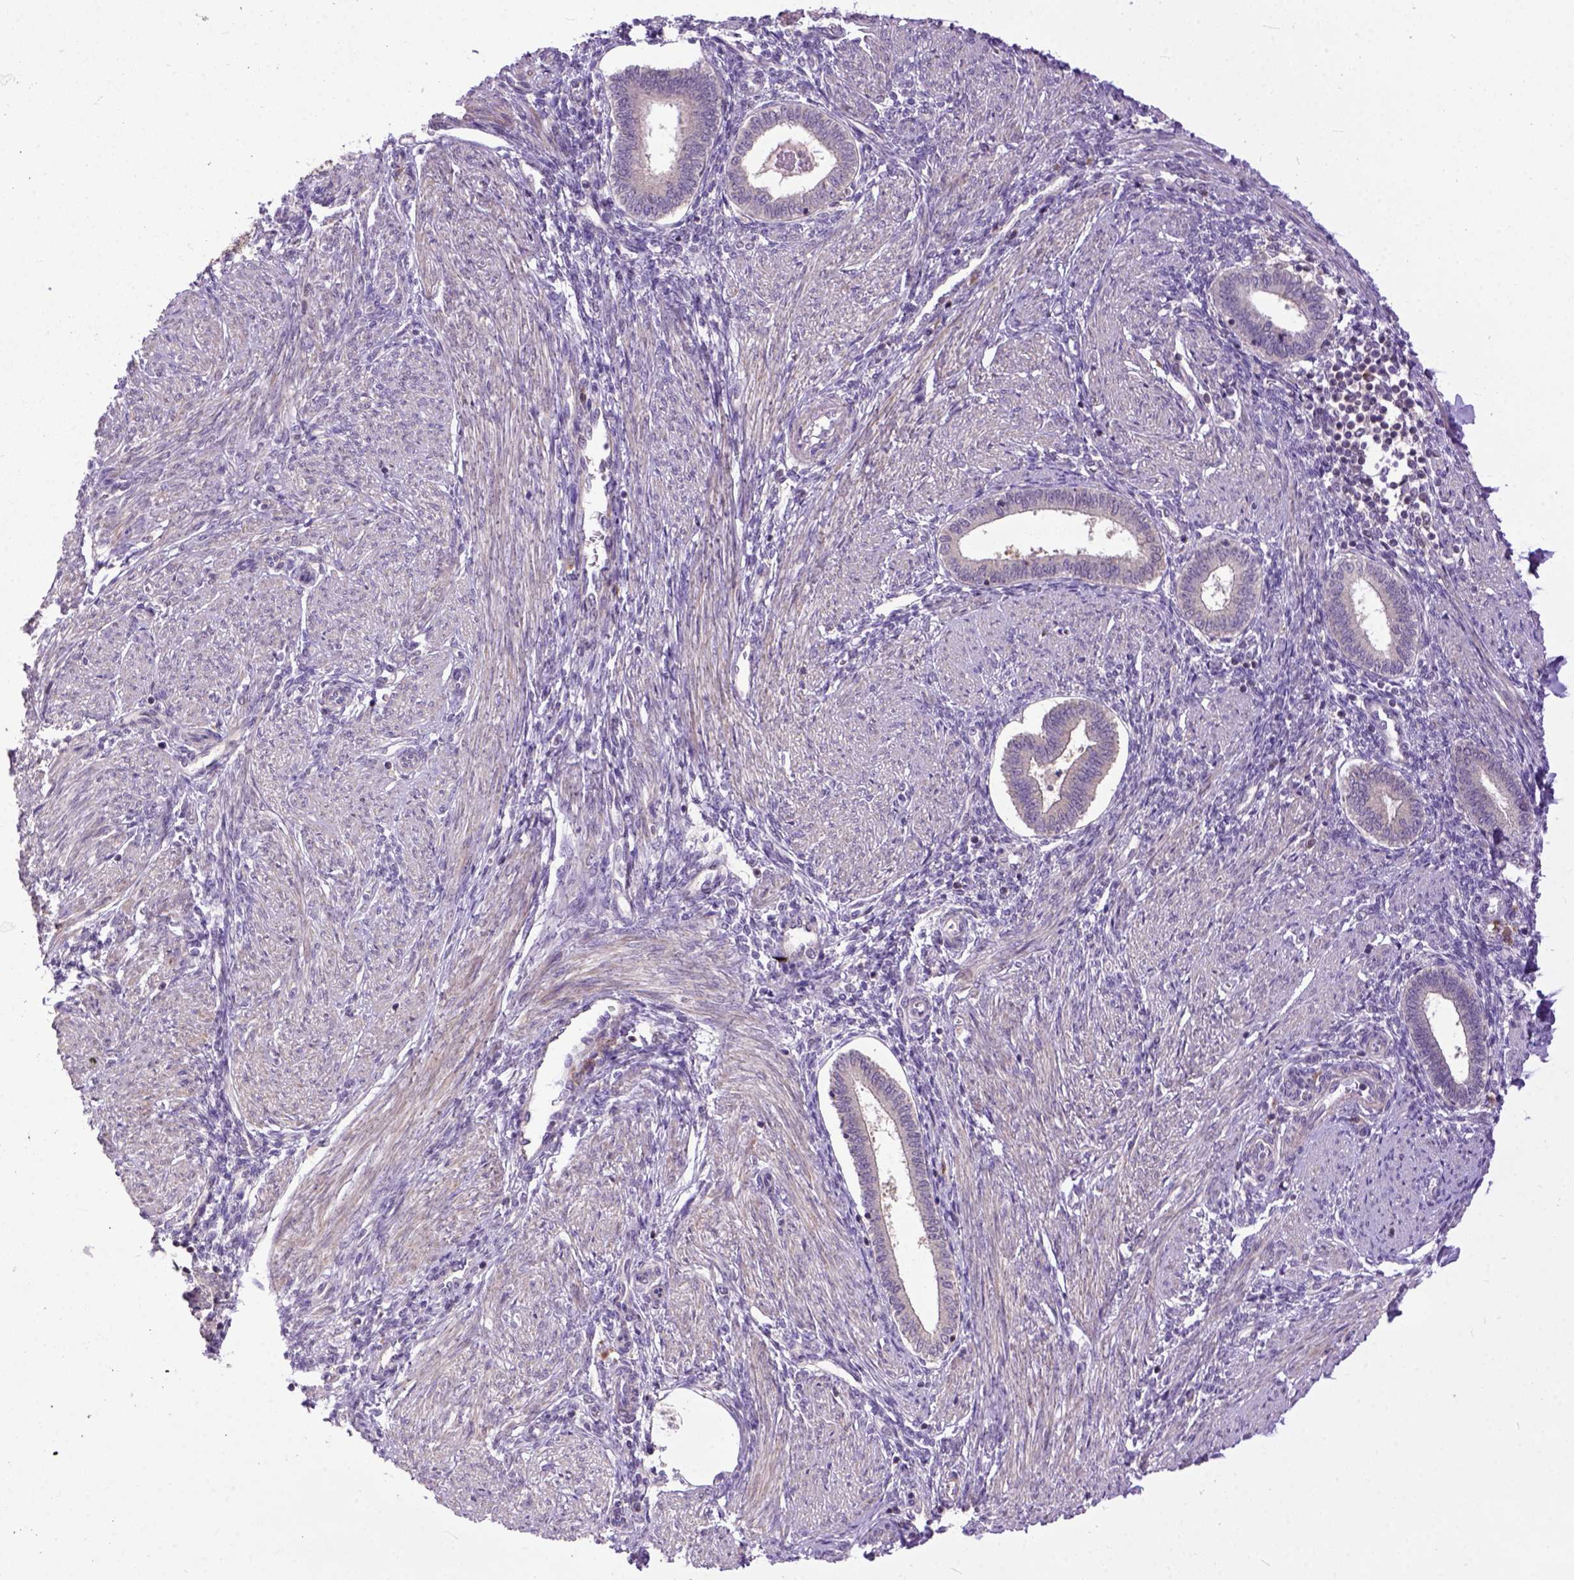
{"staining": {"intensity": "negative", "quantity": "none", "location": "none"}, "tissue": "endometrium", "cell_type": "Cells in endometrial stroma", "image_type": "normal", "snomed": [{"axis": "morphology", "description": "Normal tissue, NOS"}, {"axis": "topography", "description": "Endometrium"}], "caption": "Immunohistochemistry (IHC) histopathology image of benign endometrium stained for a protein (brown), which reveals no positivity in cells in endometrial stroma.", "gene": "CPNE1", "patient": {"sex": "female", "age": 42}}